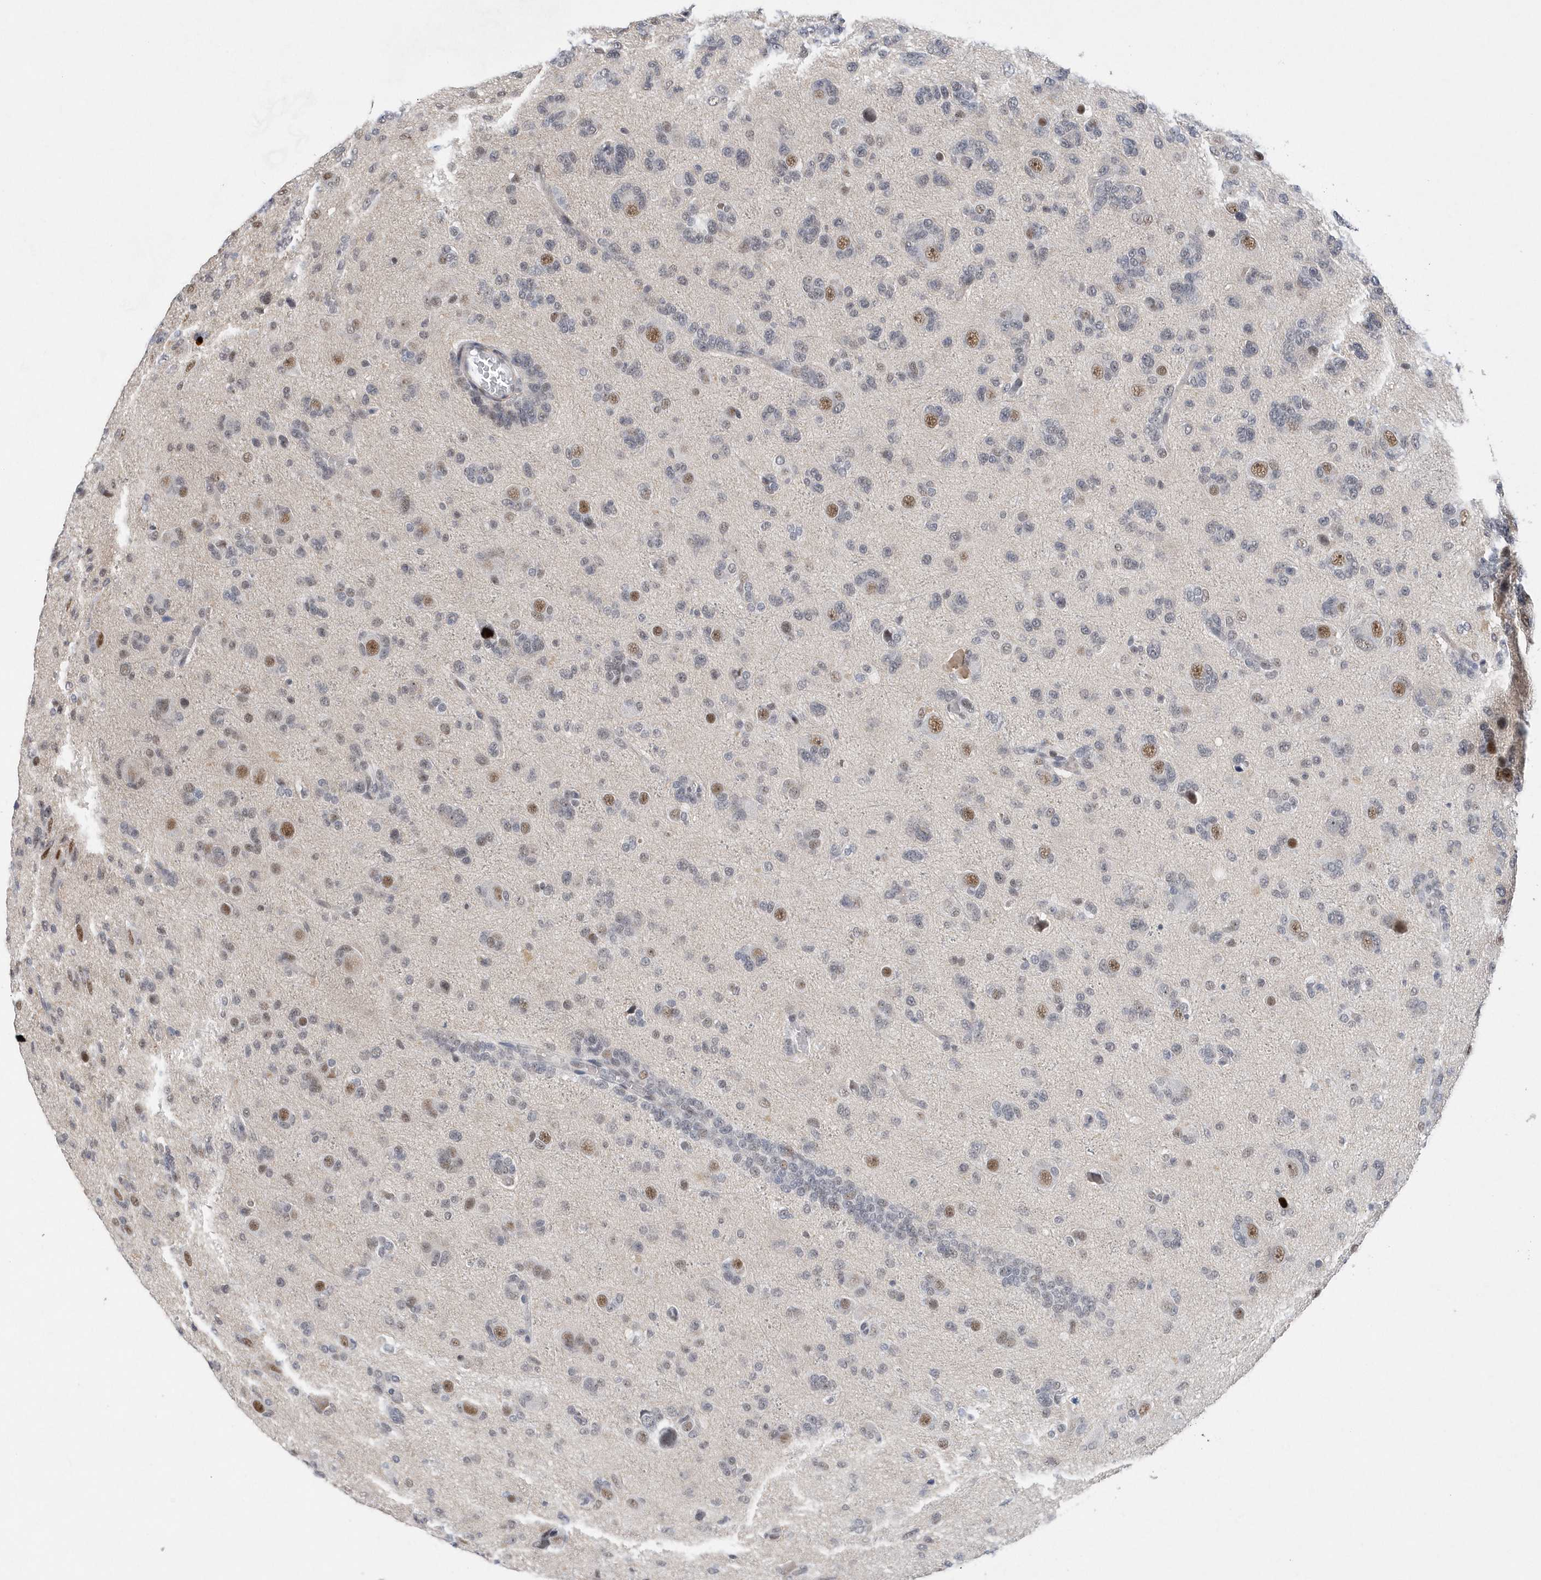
{"staining": {"intensity": "negative", "quantity": "none", "location": "none"}, "tissue": "glioma", "cell_type": "Tumor cells", "image_type": "cancer", "snomed": [{"axis": "morphology", "description": "Glioma, malignant, High grade"}, {"axis": "topography", "description": "Brain"}], "caption": "Immunohistochemistry (IHC) histopathology image of glioma stained for a protein (brown), which displays no staining in tumor cells.", "gene": "RPP30", "patient": {"sex": "female", "age": 59}}